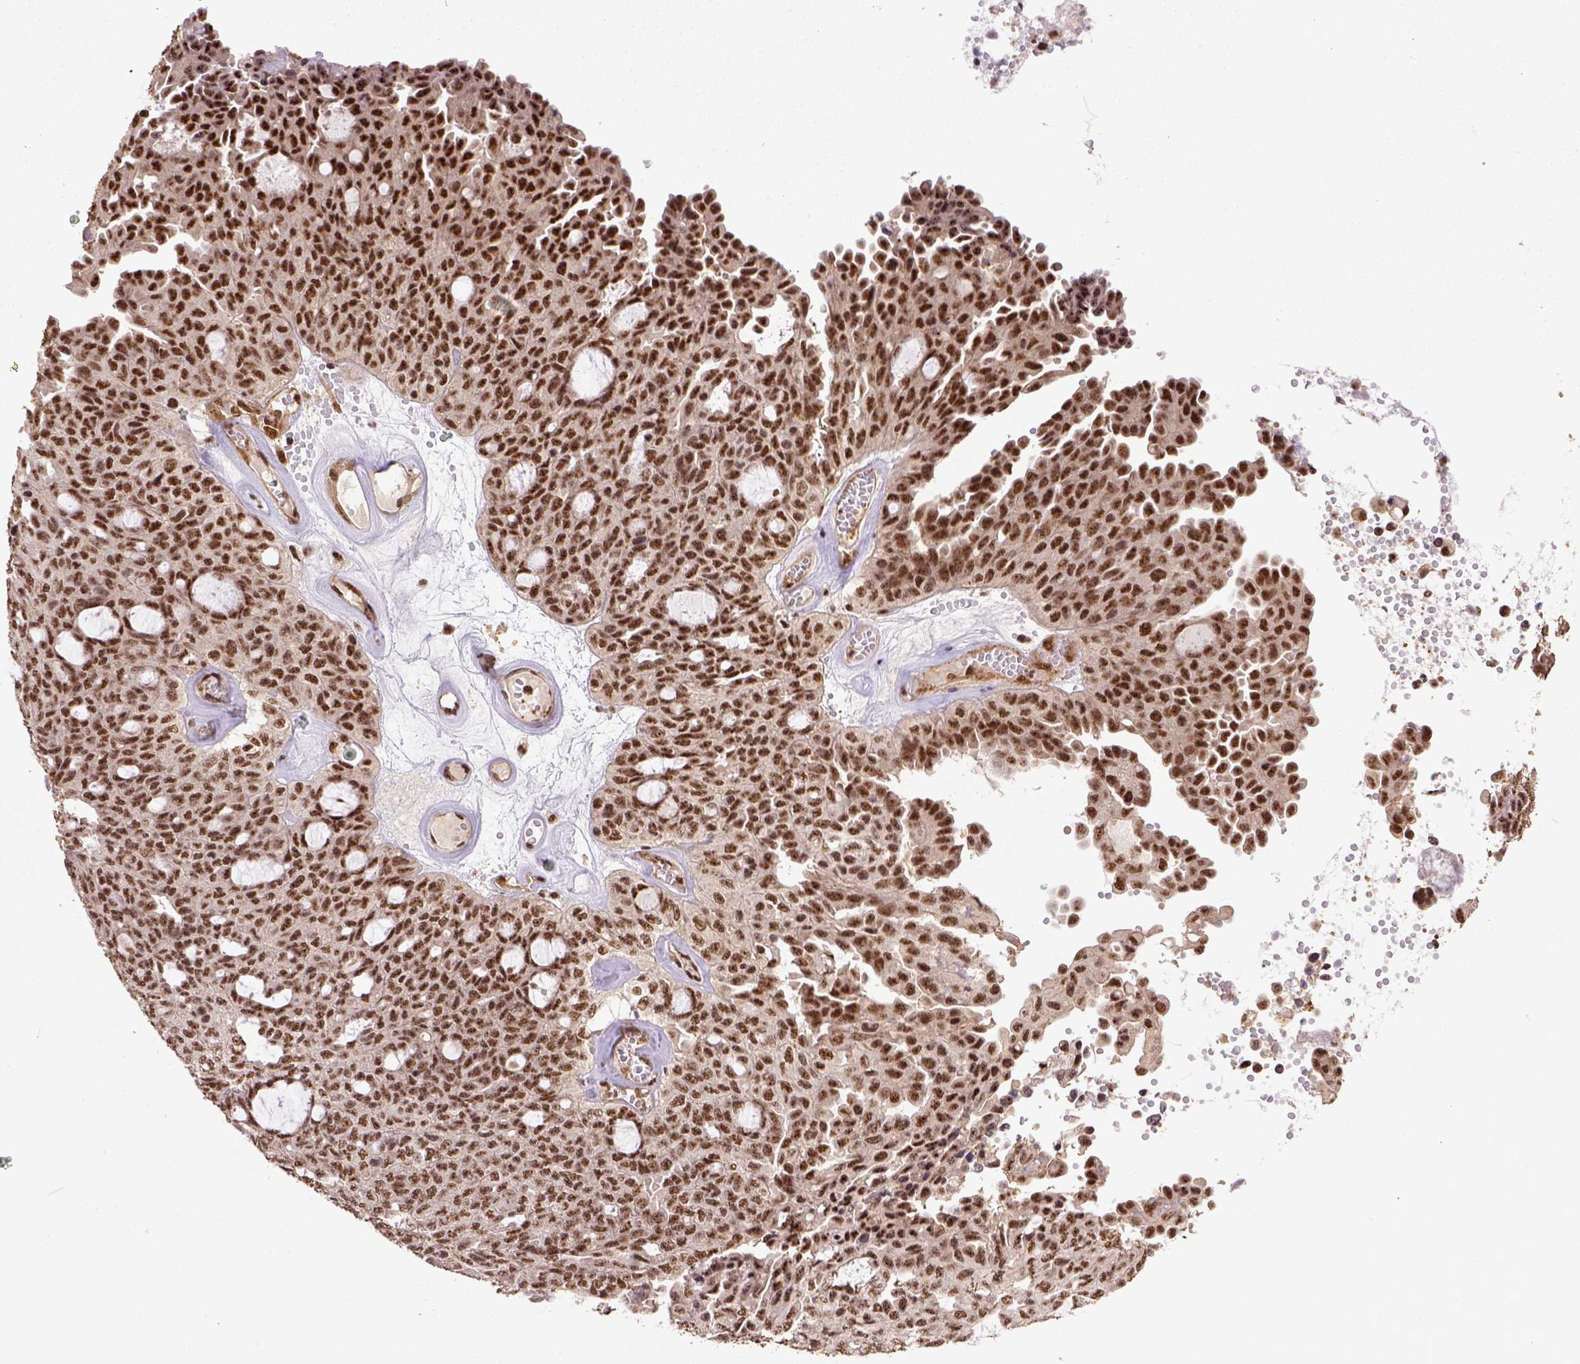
{"staining": {"intensity": "moderate", "quantity": ">75%", "location": "nuclear"}, "tissue": "ovarian cancer", "cell_type": "Tumor cells", "image_type": "cancer", "snomed": [{"axis": "morphology", "description": "Cystadenocarcinoma, serous, NOS"}, {"axis": "topography", "description": "Ovary"}], "caption": "Immunohistochemical staining of ovarian cancer reveals medium levels of moderate nuclear protein expression in approximately >75% of tumor cells.", "gene": "PPIG", "patient": {"sex": "female", "age": 71}}